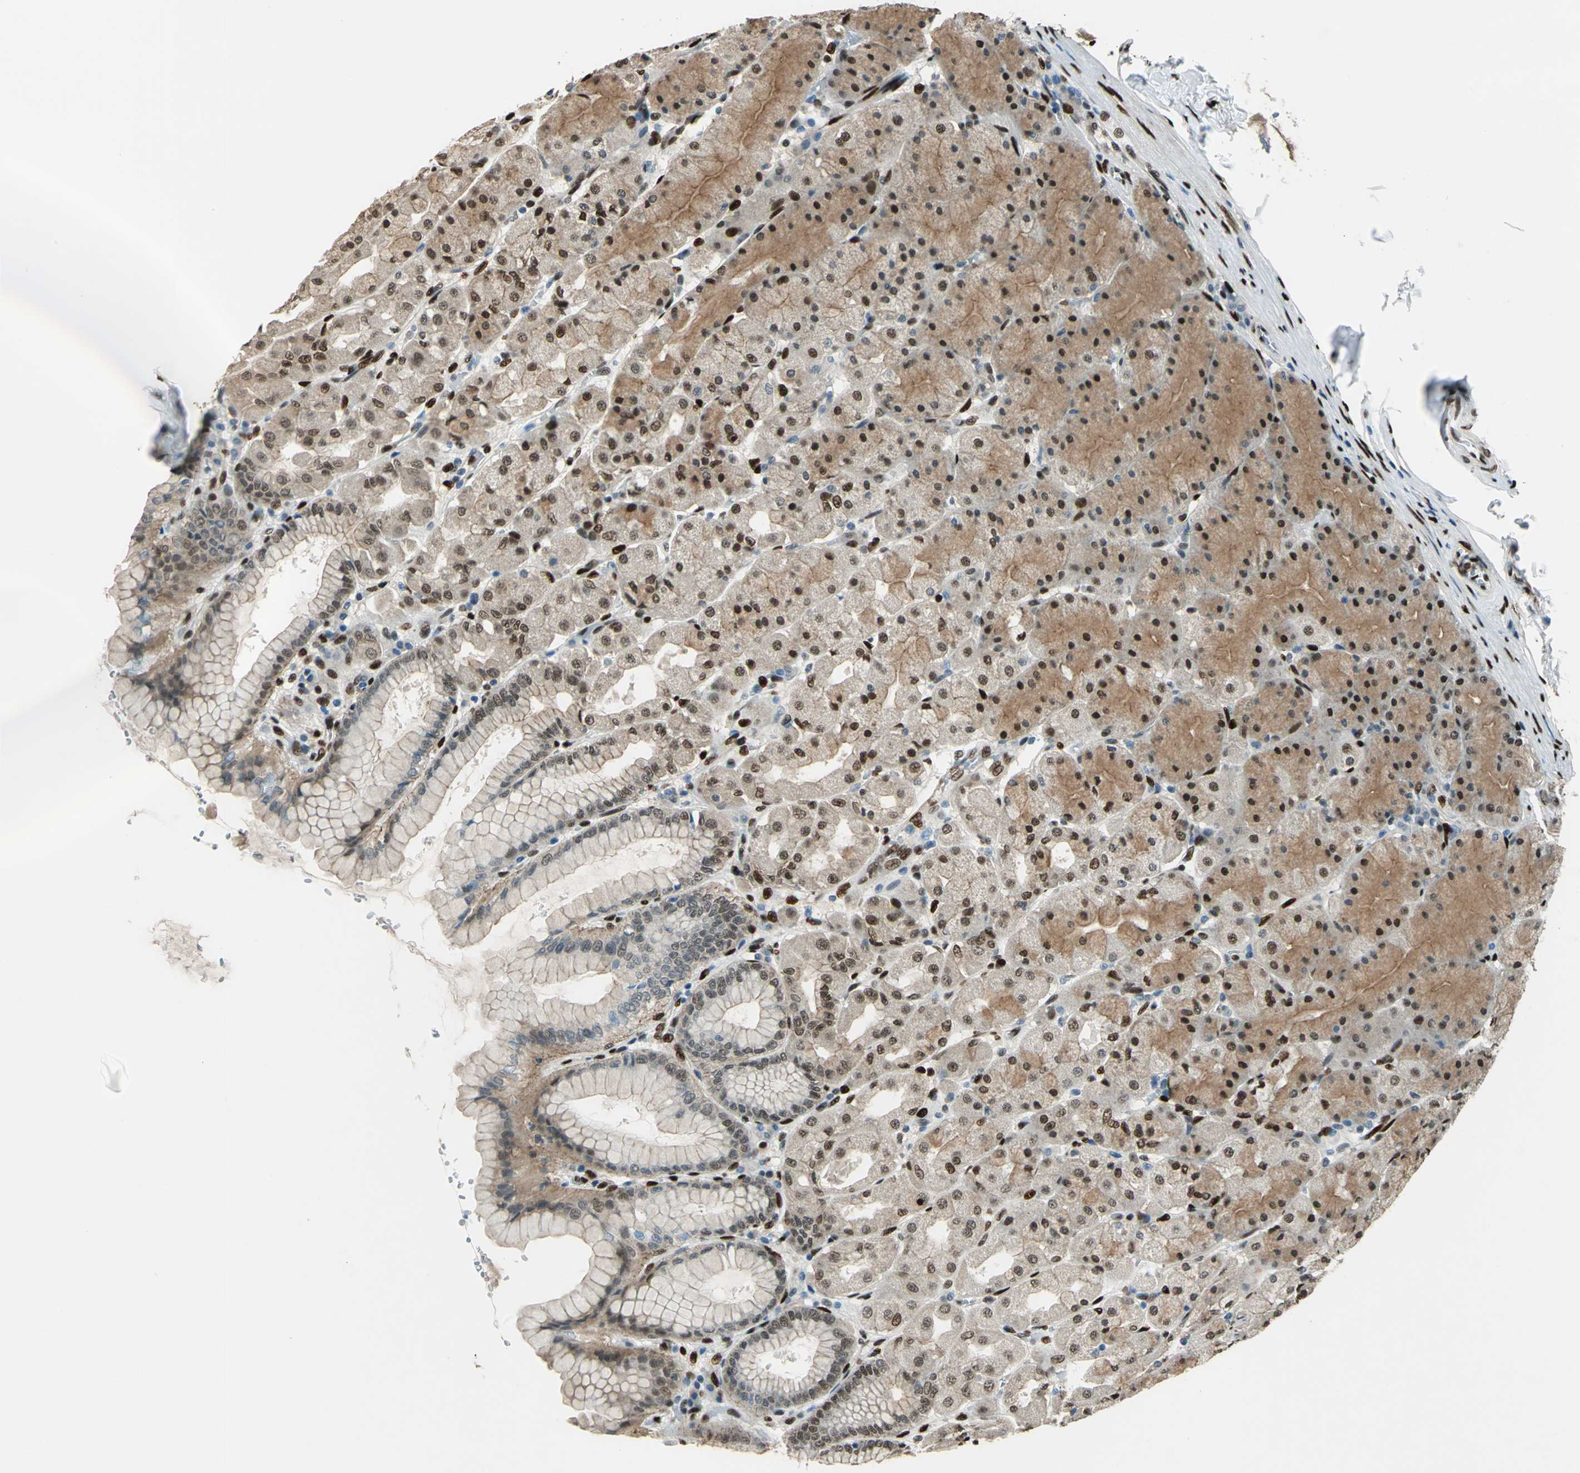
{"staining": {"intensity": "strong", "quantity": ">75%", "location": "cytoplasmic/membranous,nuclear"}, "tissue": "stomach", "cell_type": "Glandular cells", "image_type": "normal", "snomed": [{"axis": "morphology", "description": "Normal tissue, NOS"}, {"axis": "topography", "description": "Stomach, upper"}], "caption": "Immunohistochemistry (DAB) staining of benign human stomach demonstrates strong cytoplasmic/membranous,nuclear protein positivity in about >75% of glandular cells.", "gene": "NFIA", "patient": {"sex": "female", "age": 56}}